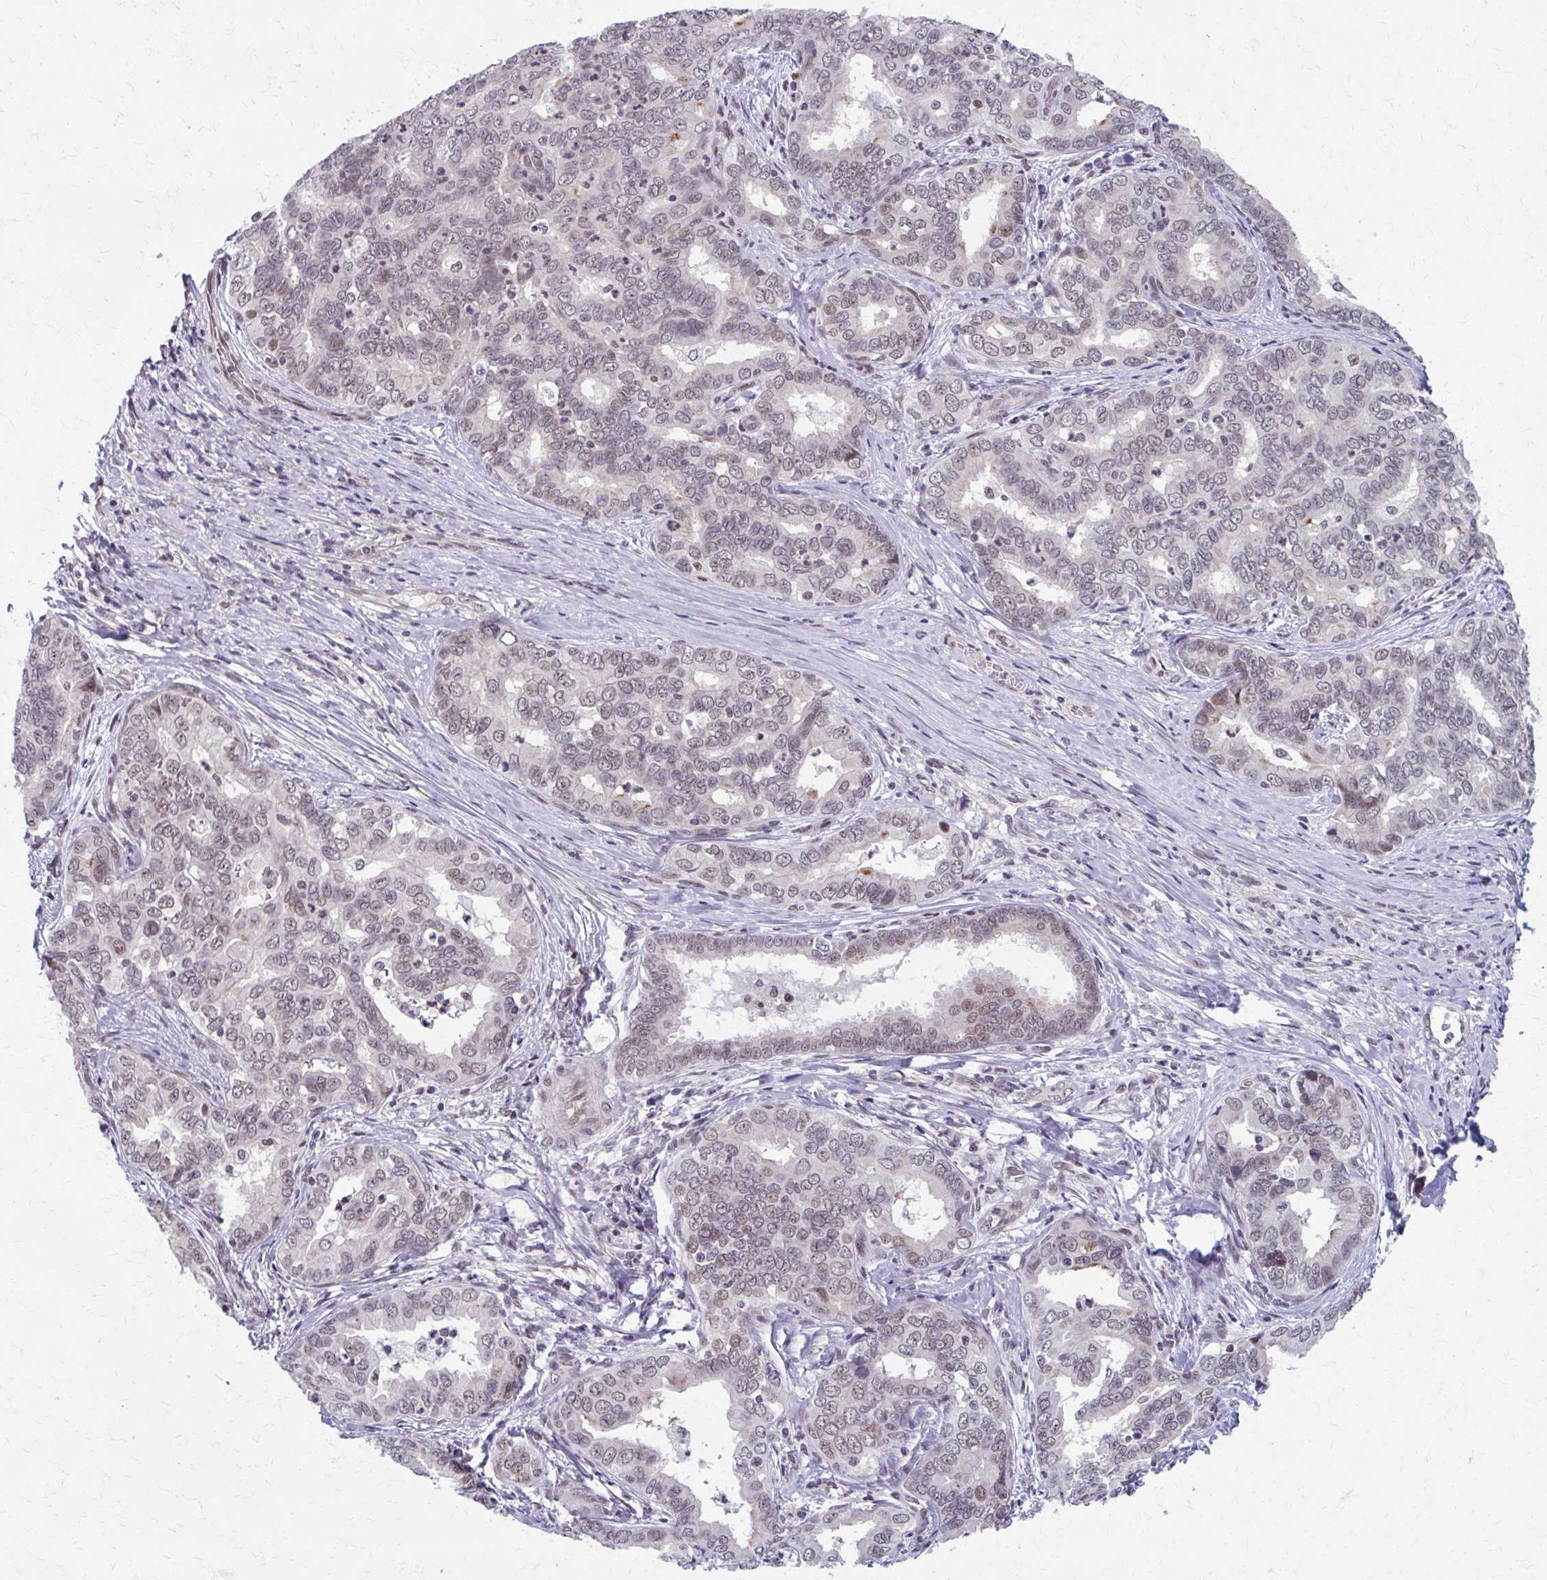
{"staining": {"intensity": "weak", "quantity": ">75%", "location": "nuclear"}, "tissue": "liver cancer", "cell_type": "Tumor cells", "image_type": "cancer", "snomed": [{"axis": "morphology", "description": "Cholangiocarcinoma"}, {"axis": "topography", "description": "Liver"}], "caption": "Tumor cells reveal weak nuclear staining in approximately >75% of cells in liver cholangiocarcinoma. (brown staining indicates protein expression, while blue staining denotes nuclei).", "gene": "SETBP1", "patient": {"sex": "female", "age": 64}}